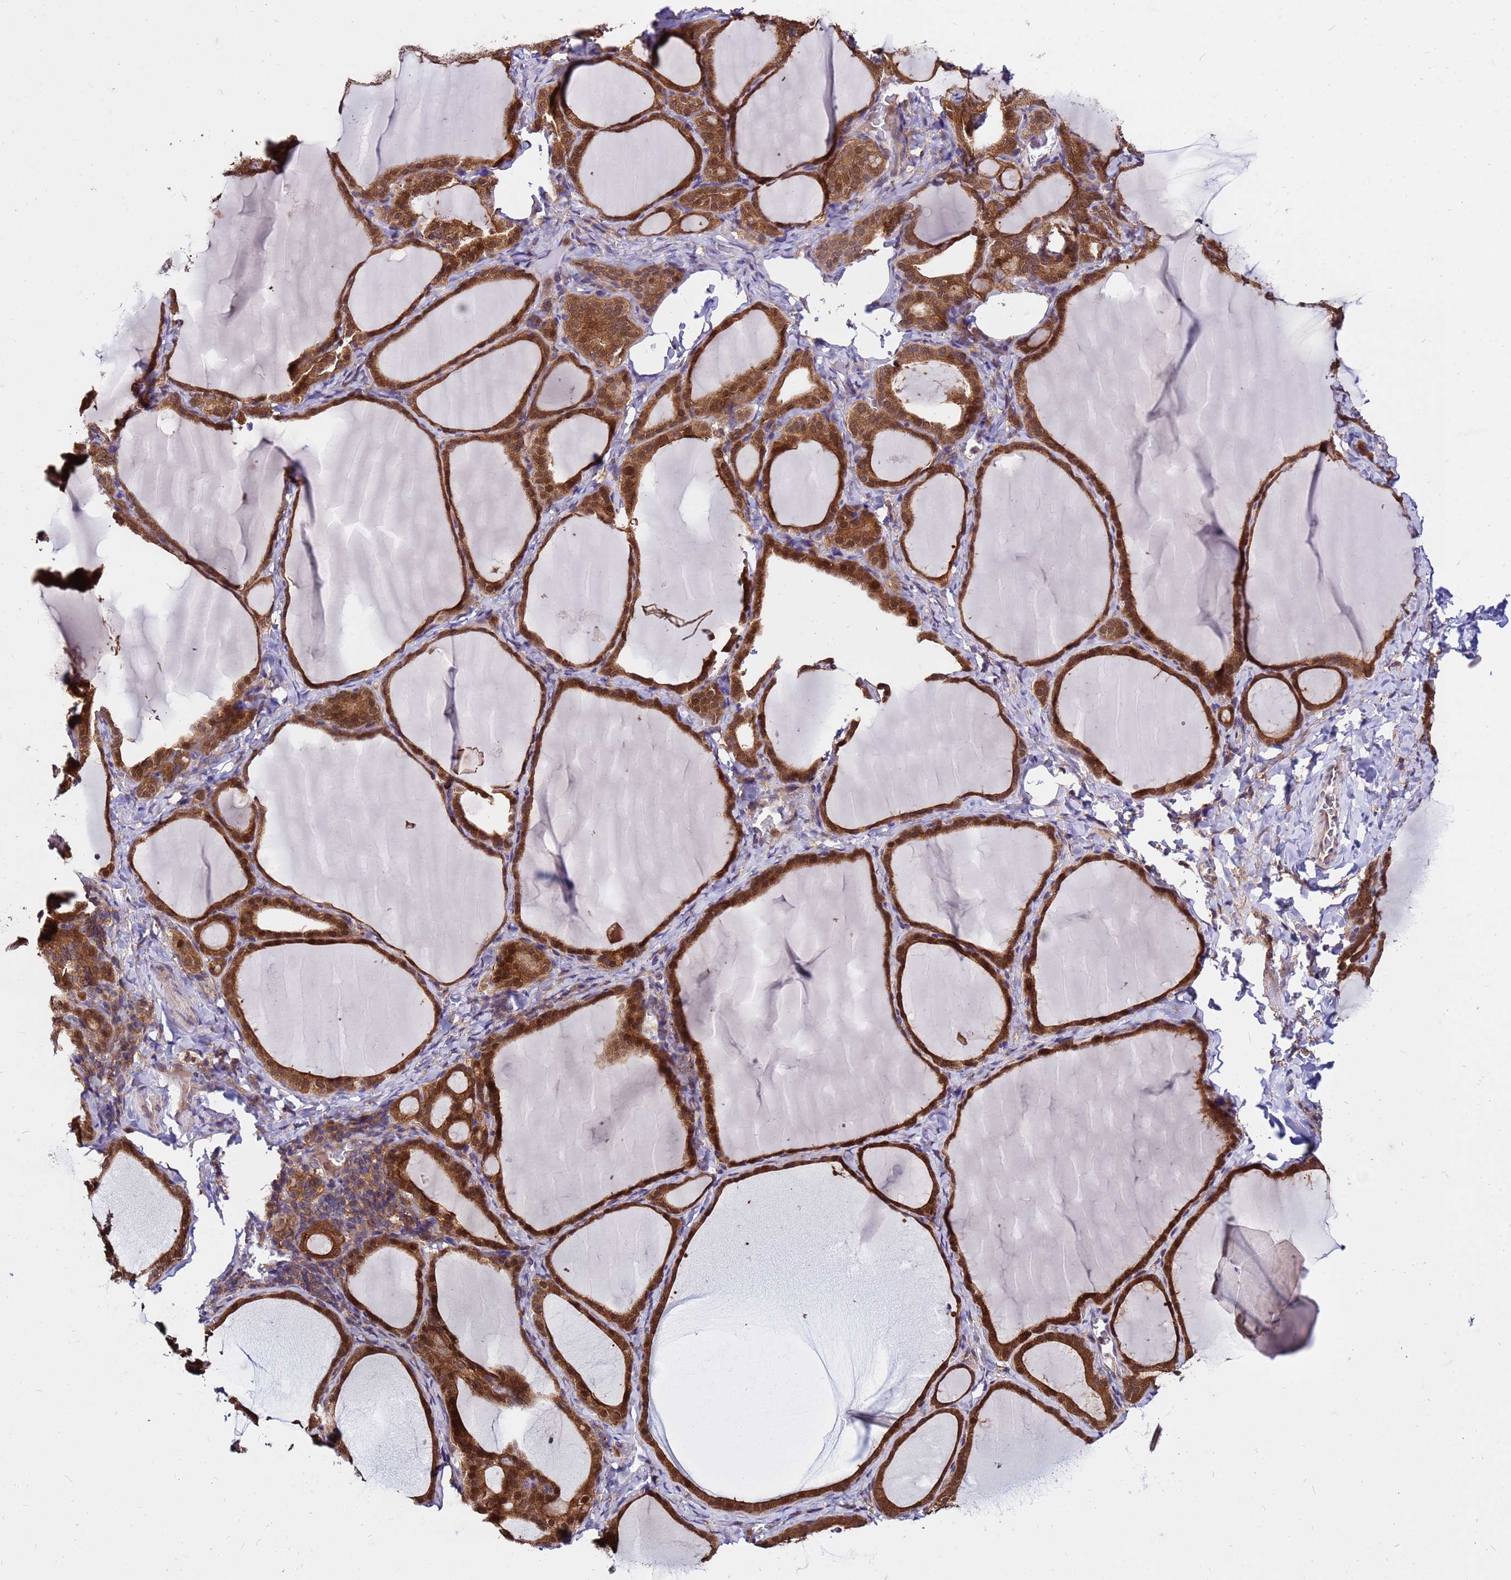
{"staining": {"intensity": "strong", "quantity": ">75%", "location": "cytoplasmic/membranous,nuclear"}, "tissue": "thyroid gland", "cell_type": "Glandular cells", "image_type": "normal", "snomed": [{"axis": "morphology", "description": "Normal tissue, NOS"}, {"axis": "topography", "description": "Thyroid gland"}], "caption": "Protein analysis of benign thyroid gland shows strong cytoplasmic/membranous,nuclear positivity in about >75% of glandular cells.", "gene": "GET3", "patient": {"sex": "female", "age": 39}}